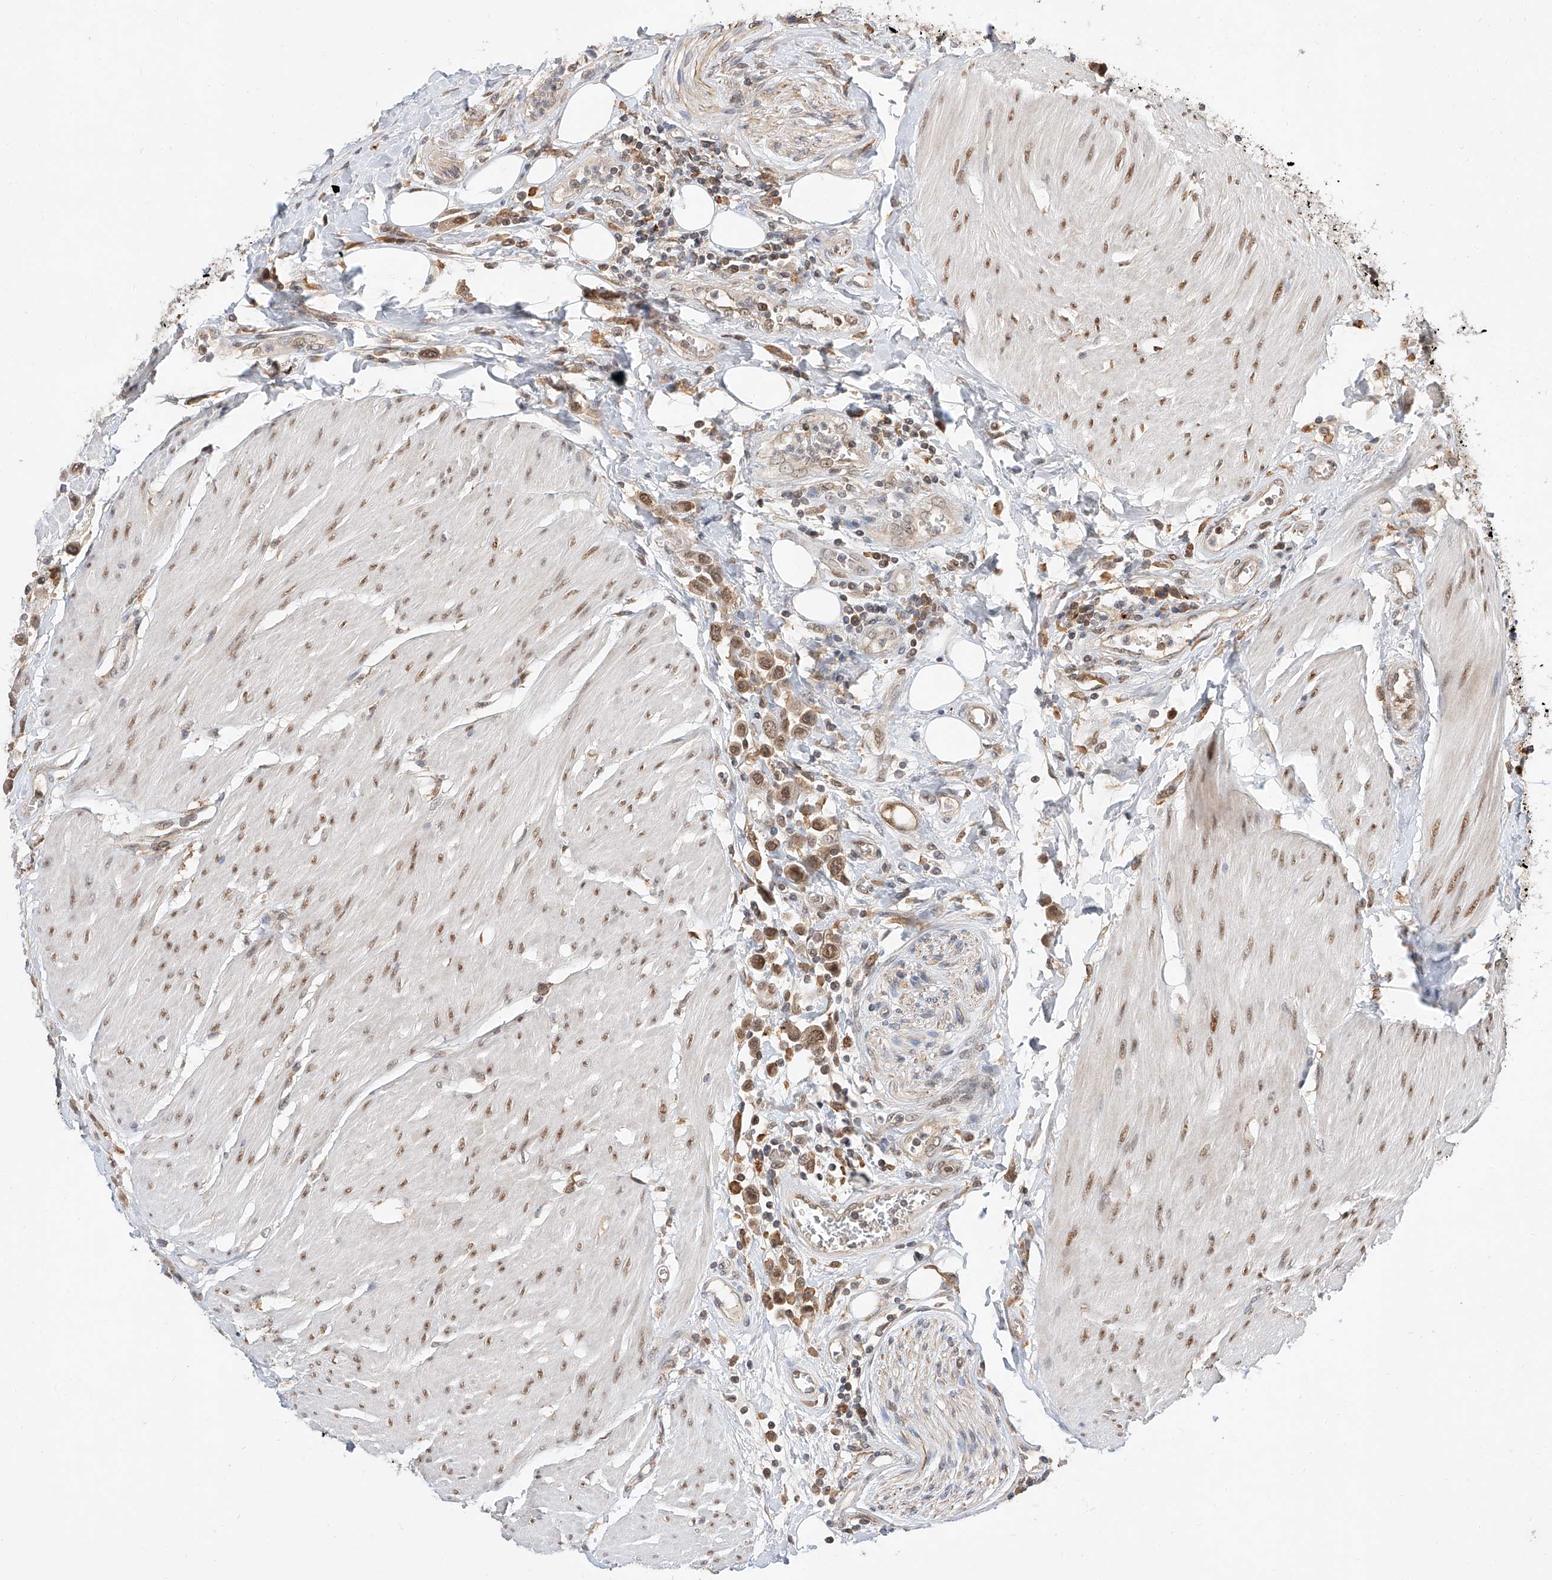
{"staining": {"intensity": "moderate", "quantity": ">75%", "location": "nuclear"}, "tissue": "urothelial cancer", "cell_type": "Tumor cells", "image_type": "cancer", "snomed": [{"axis": "morphology", "description": "Urothelial carcinoma, High grade"}, {"axis": "topography", "description": "Urinary bladder"}], "caption": "Protein staining reveals moderate nuclear staining in approximately >75% of tumor cells in high-grade urothelial carcinoma. (brown staining indicates protein expression, while blue staining denotes nuclei).", "gene": "DIRAS3", "patient": {"sex": "male", "age": 50}}